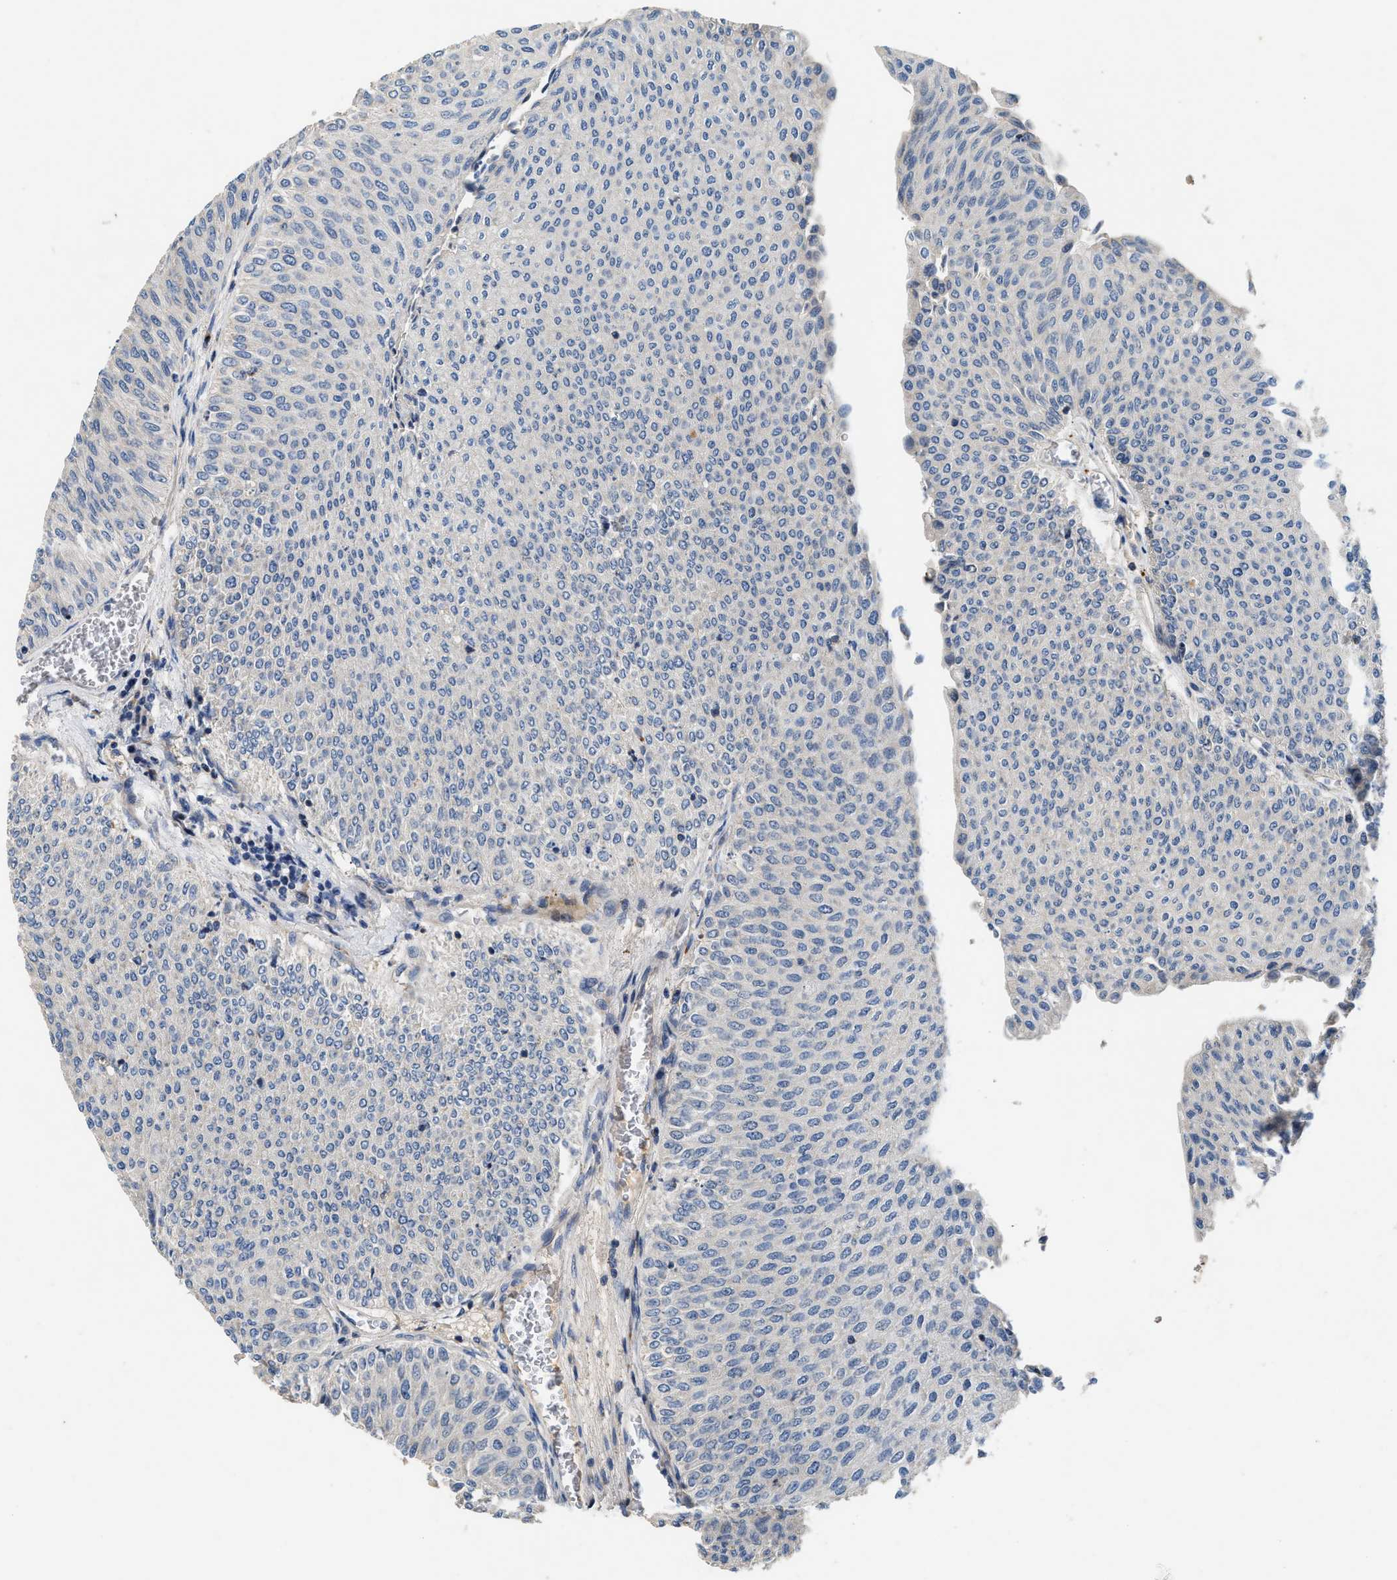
{"staining": {"intensity": "negative", "quantity": "none", "location": "none"}, "tissue": "urothelial cancer", "cell_type": "Tumor cells", "image_type": "cancer", "snomed": [{"axis": "morphology", "description": "Urothelial carcinoma, Low grade"}, {"axis": "topography", "description": "Urinary bladder"}], "caption": "This is an IHC image of low-grade urothelial carcinoma. There is no staining in tumor cells.", "gene": "IL17RC", "patient": {"sex": "male", "age": 78}}